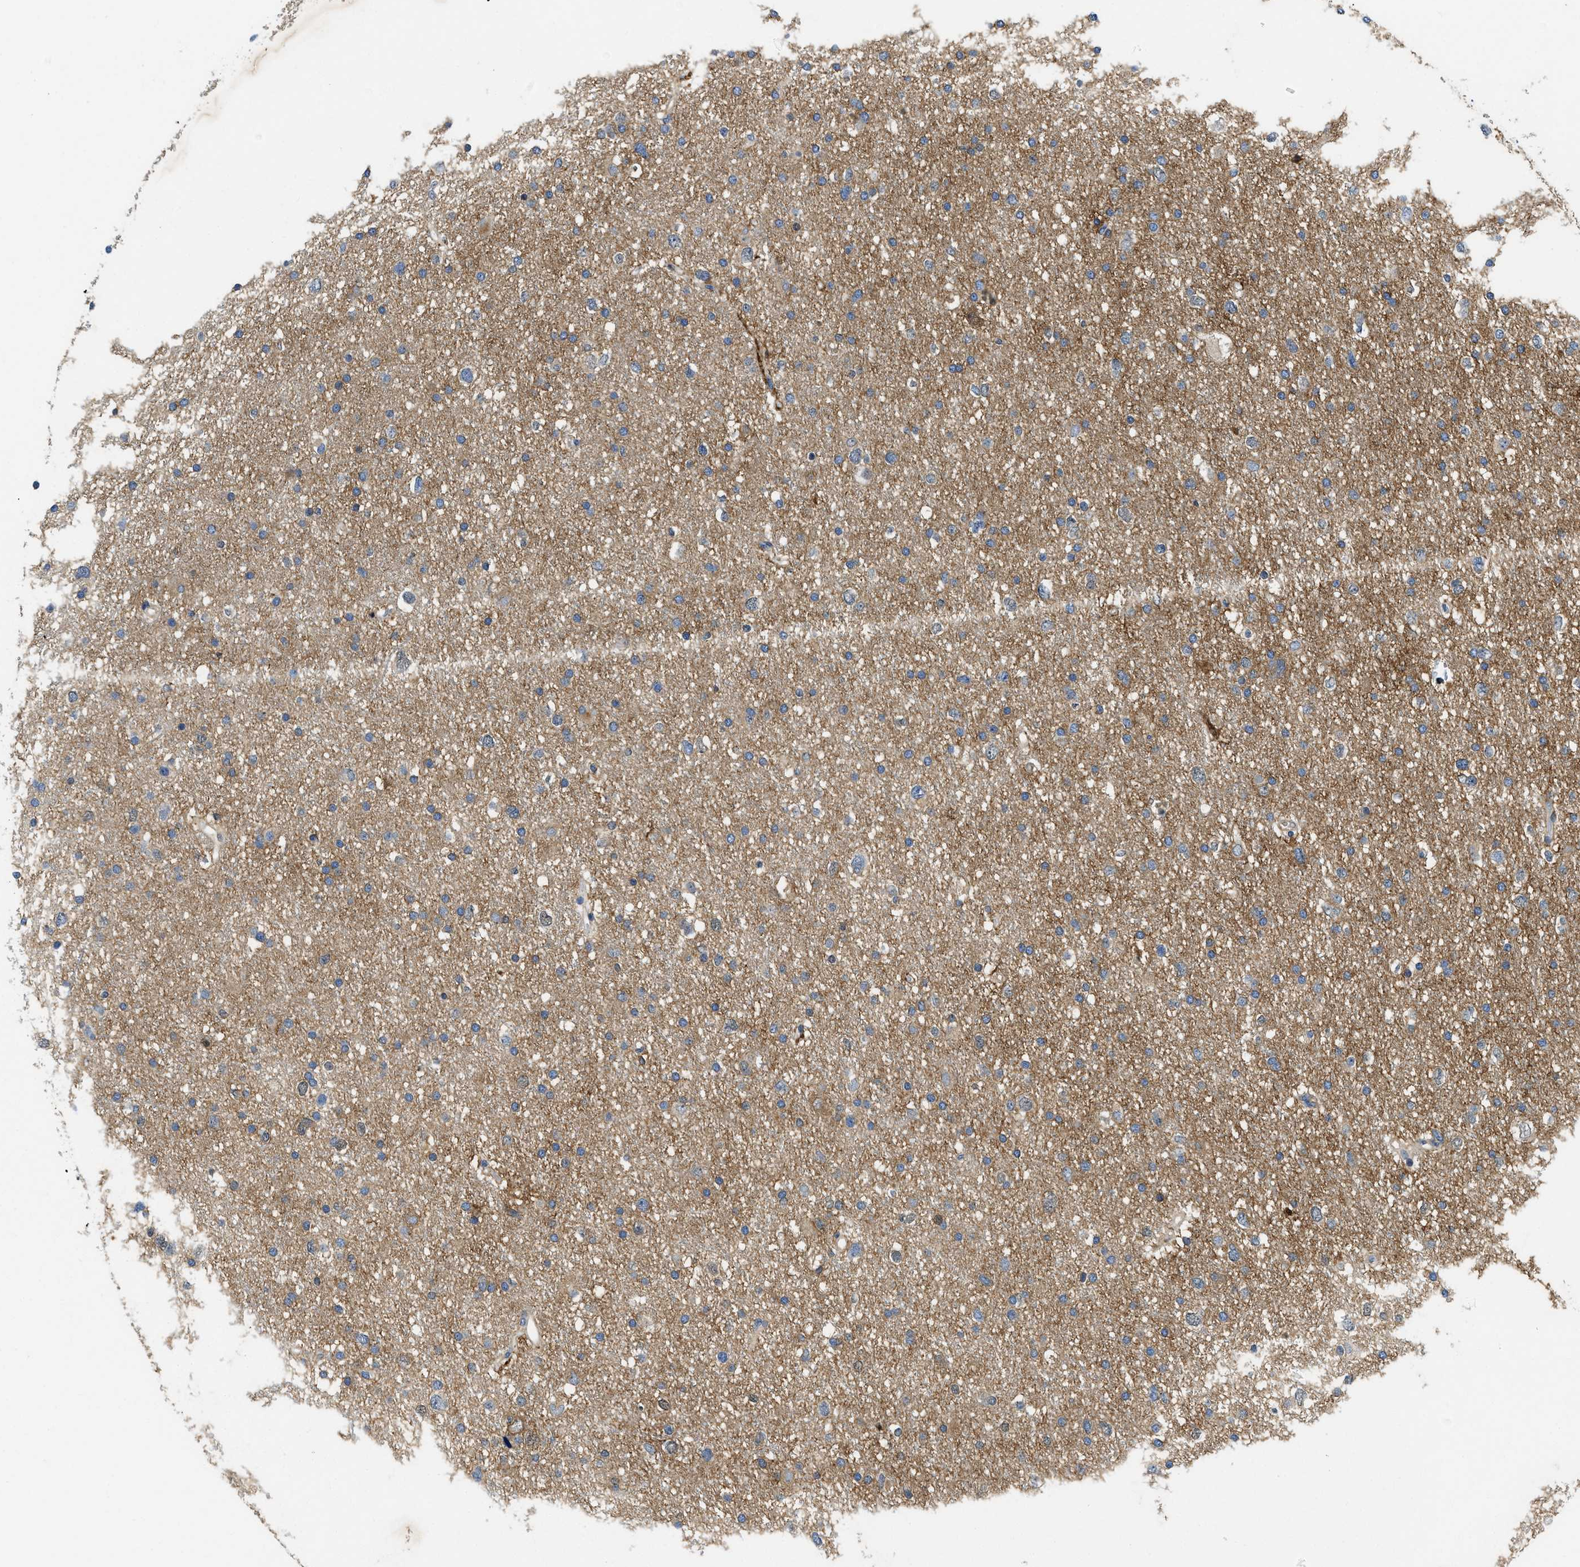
{"staining": {"intensity": "weak", "quantity": "<25%", "location": "cytoplasmic/membranous"}, "tissue": "glioma", "cell_type": "Tumor cells", "image_type": "cancer", "snomed": [{"axis": "morphology", "description": "Glioma, malignant, Low grade"}, {"axis": "topography", "description": "Brain"}], "caption": "A high-resolution image shows immunohistochemistry (IHC) staining of malignant glioma (low-grade), which reveals no significant expression in tumor cells.", "gene": "IKBKE", "patient": {"sex": "female", "age": 37}}